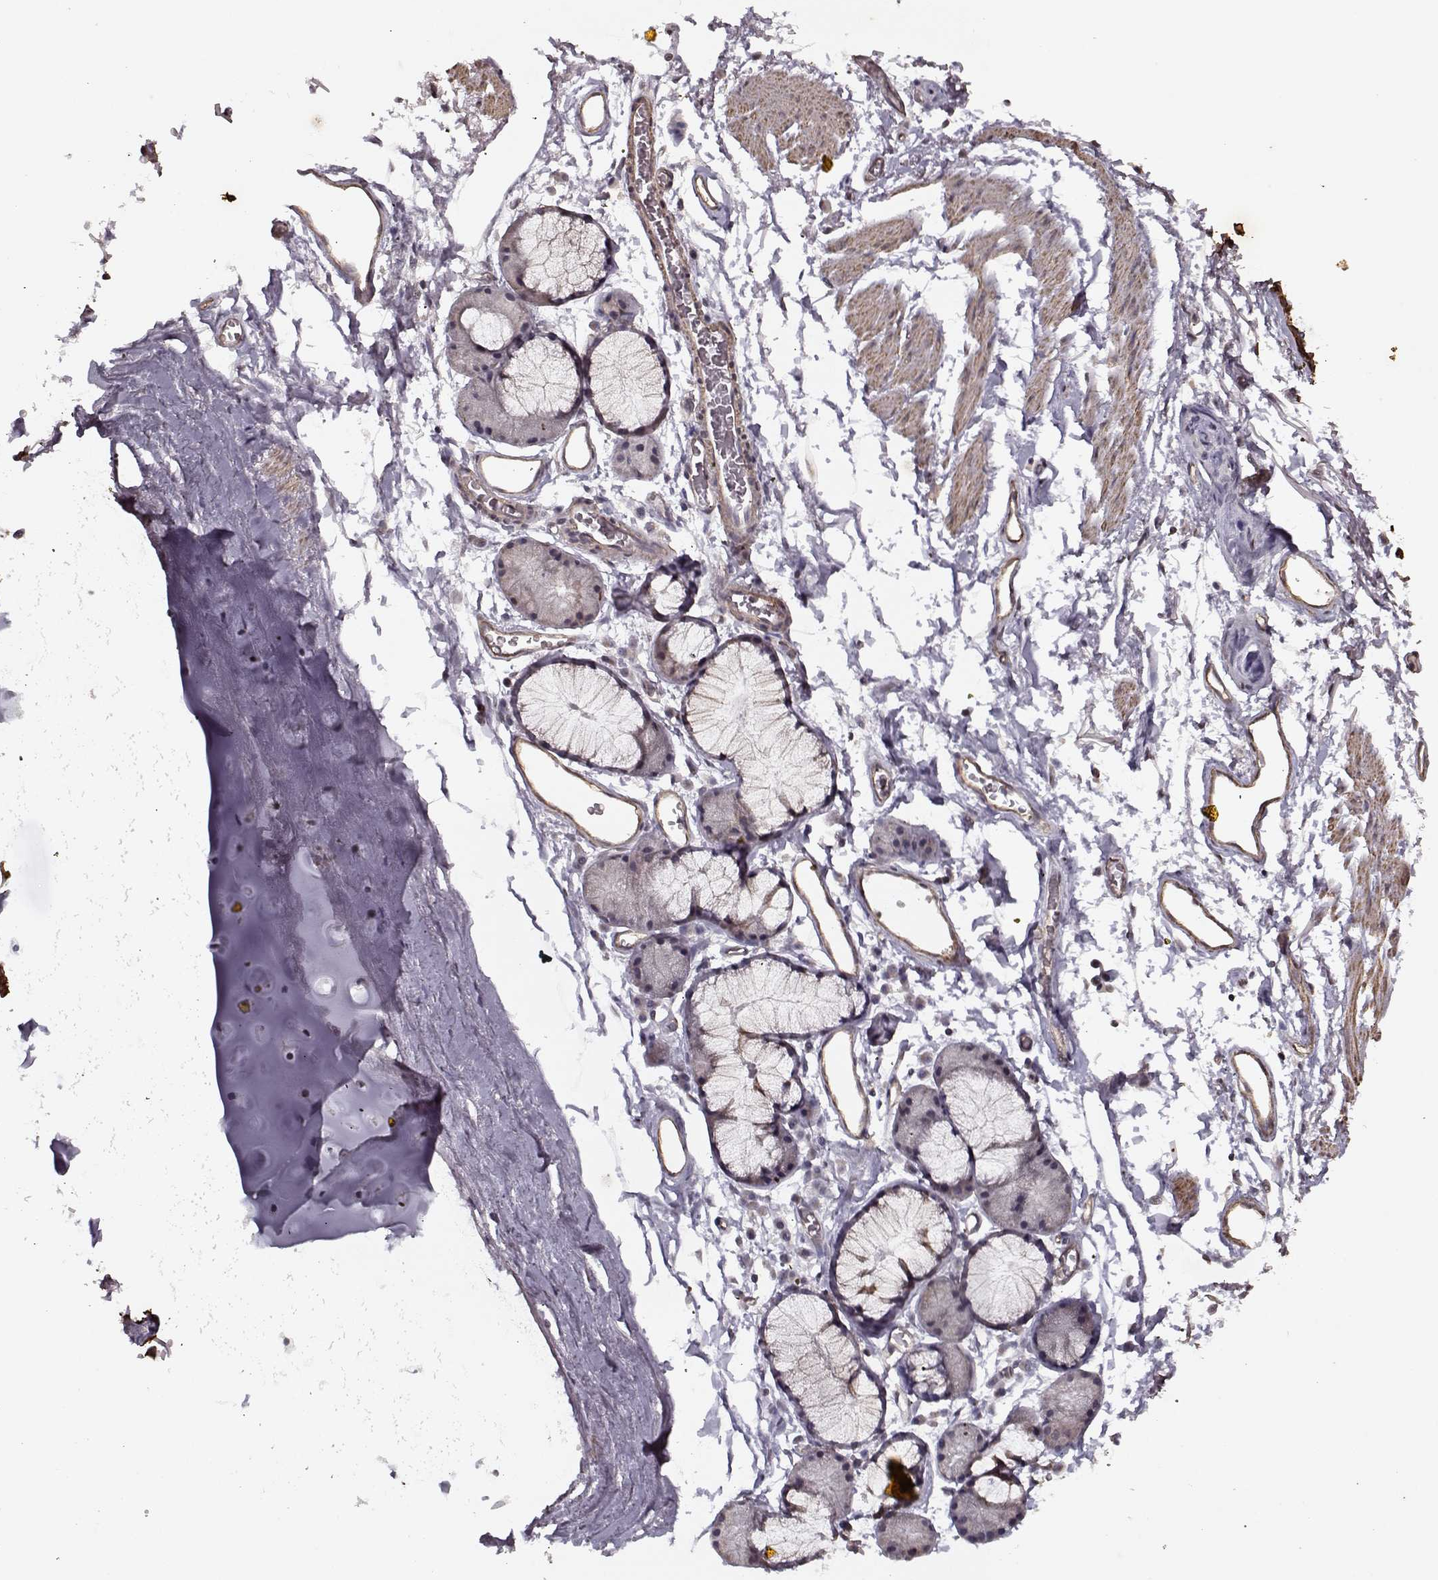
{"staining": {"intensity": "negative", "quantity": "none", "location": "none"}, "tissue": "soft tissue", "cell_type": "Chondrocytes", "image_type": "normal", "snomed": [{"axis": "morphology", "description": "Normal tissue, NOS"}, {"axis": "topography", "description": "Cartilage tissue"}, {"axis": "topography", "description": "Bronchus"}], "caption": "IHC of unremarkable soft tissue demonstrates no expression in chondrocytes. The staining was performed using DAB (3,3'-diaminobenzidine) to visualize the protein expression in brown, while the nuclei were stained in blue with hematoxylin (Magnification: 20x).", "gene": "KRT9", "patient": {"sex": "female", "age": 79}}